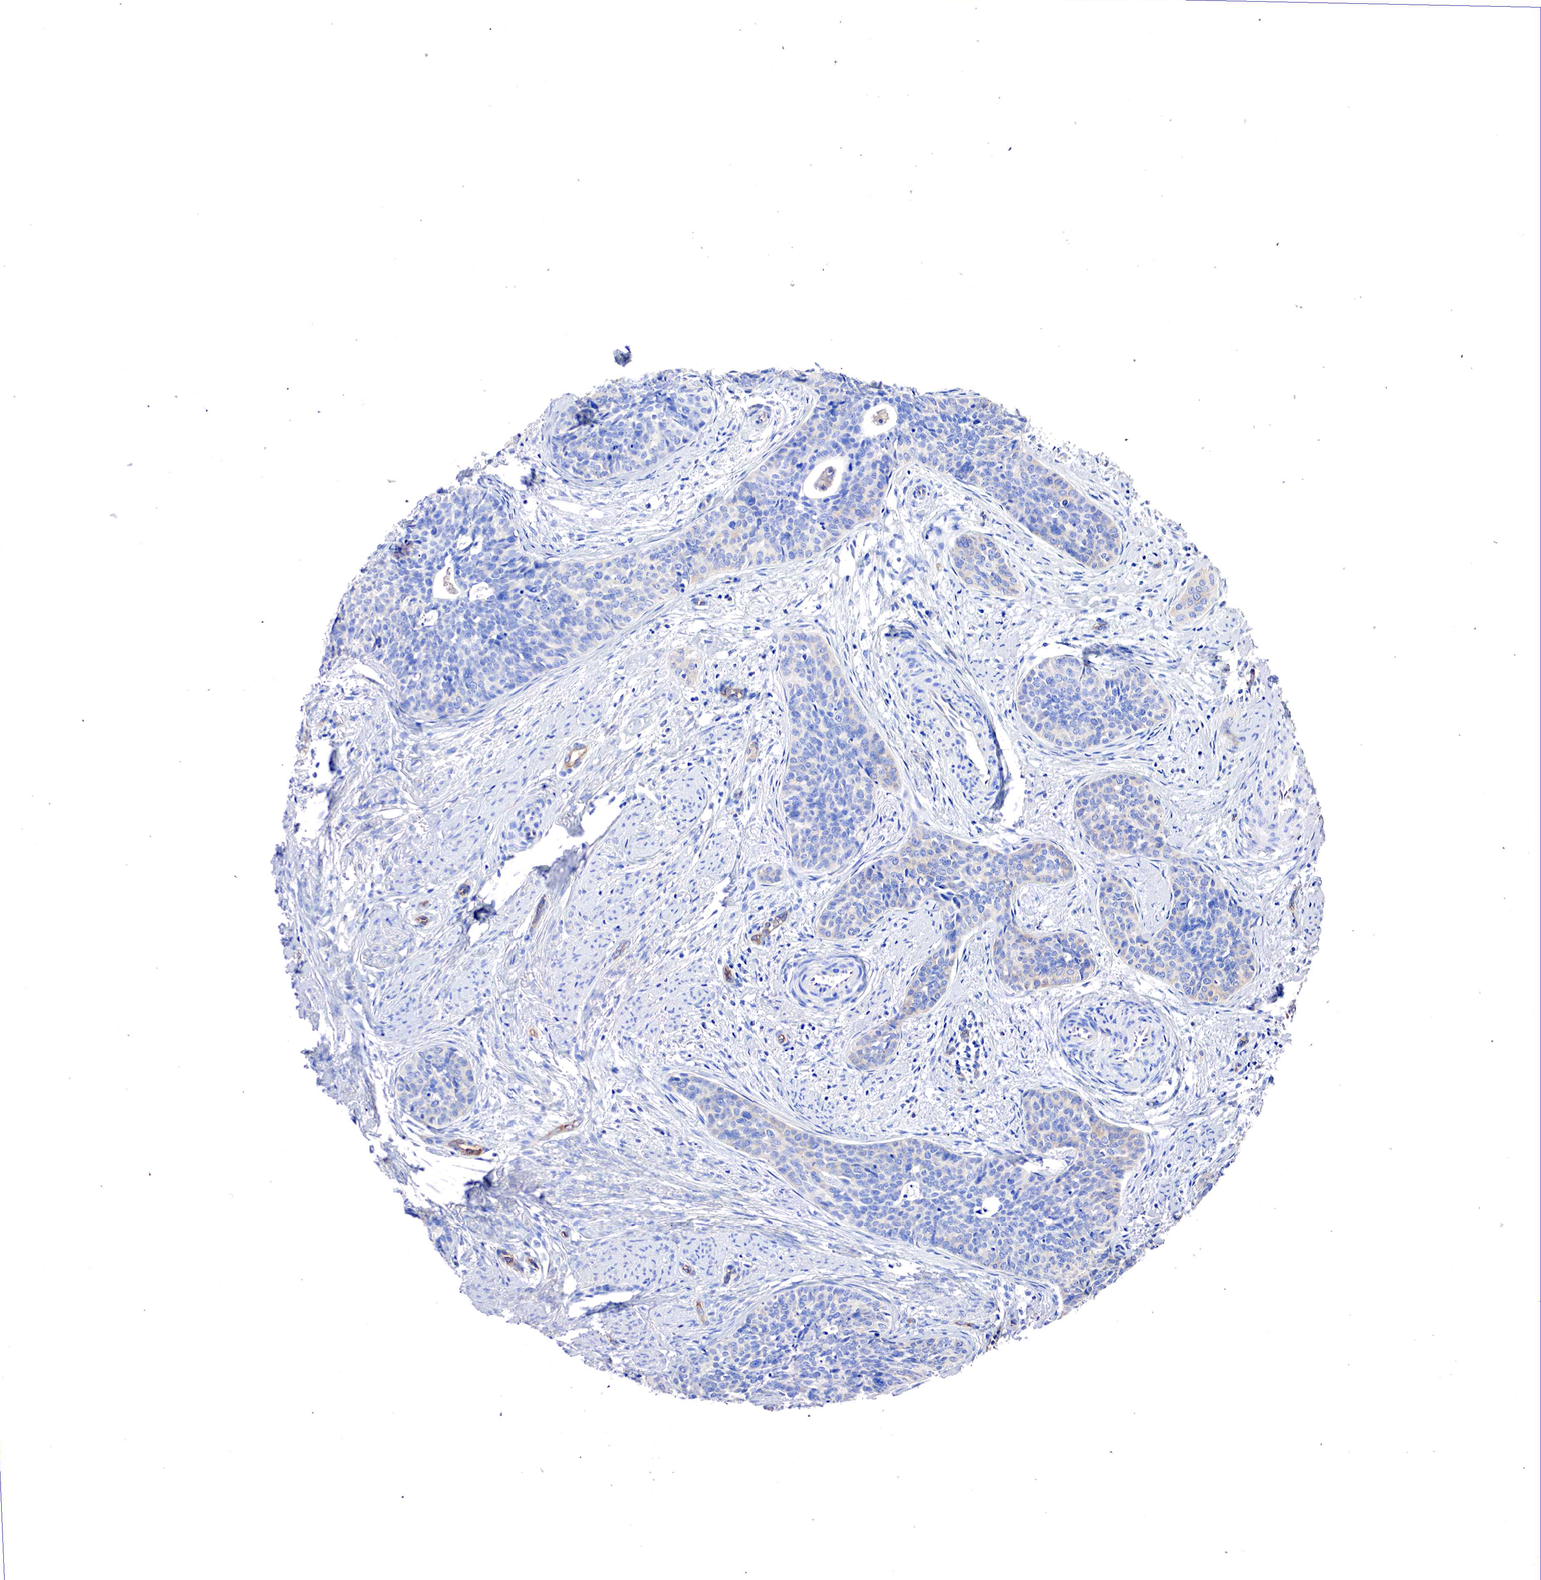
{"staining": {"intensity": "weak", "quantity": "25%-75%", "location": "cytoplasmic/membranous"}, "tissue": "cervical cancer", "cell_type": "Tumor cells", "image_type": "cancer", "snomed": [{"axis": "morphology", "description": "Squamous cell carcinoma, NOS"}, {"axis": "topography", "description": "Cervix"}], "caption": "DAB (3,3'-diaminobenzidine) immunohistochemical staining of human cervical cancer (squamous cell carcinoma) demonstrates weak cytoplasmic/membranous protein staining in approximately 25%-75% of tumor cells.", "gene": "RDX", "patient": {"sex": "female", "age": 34}}